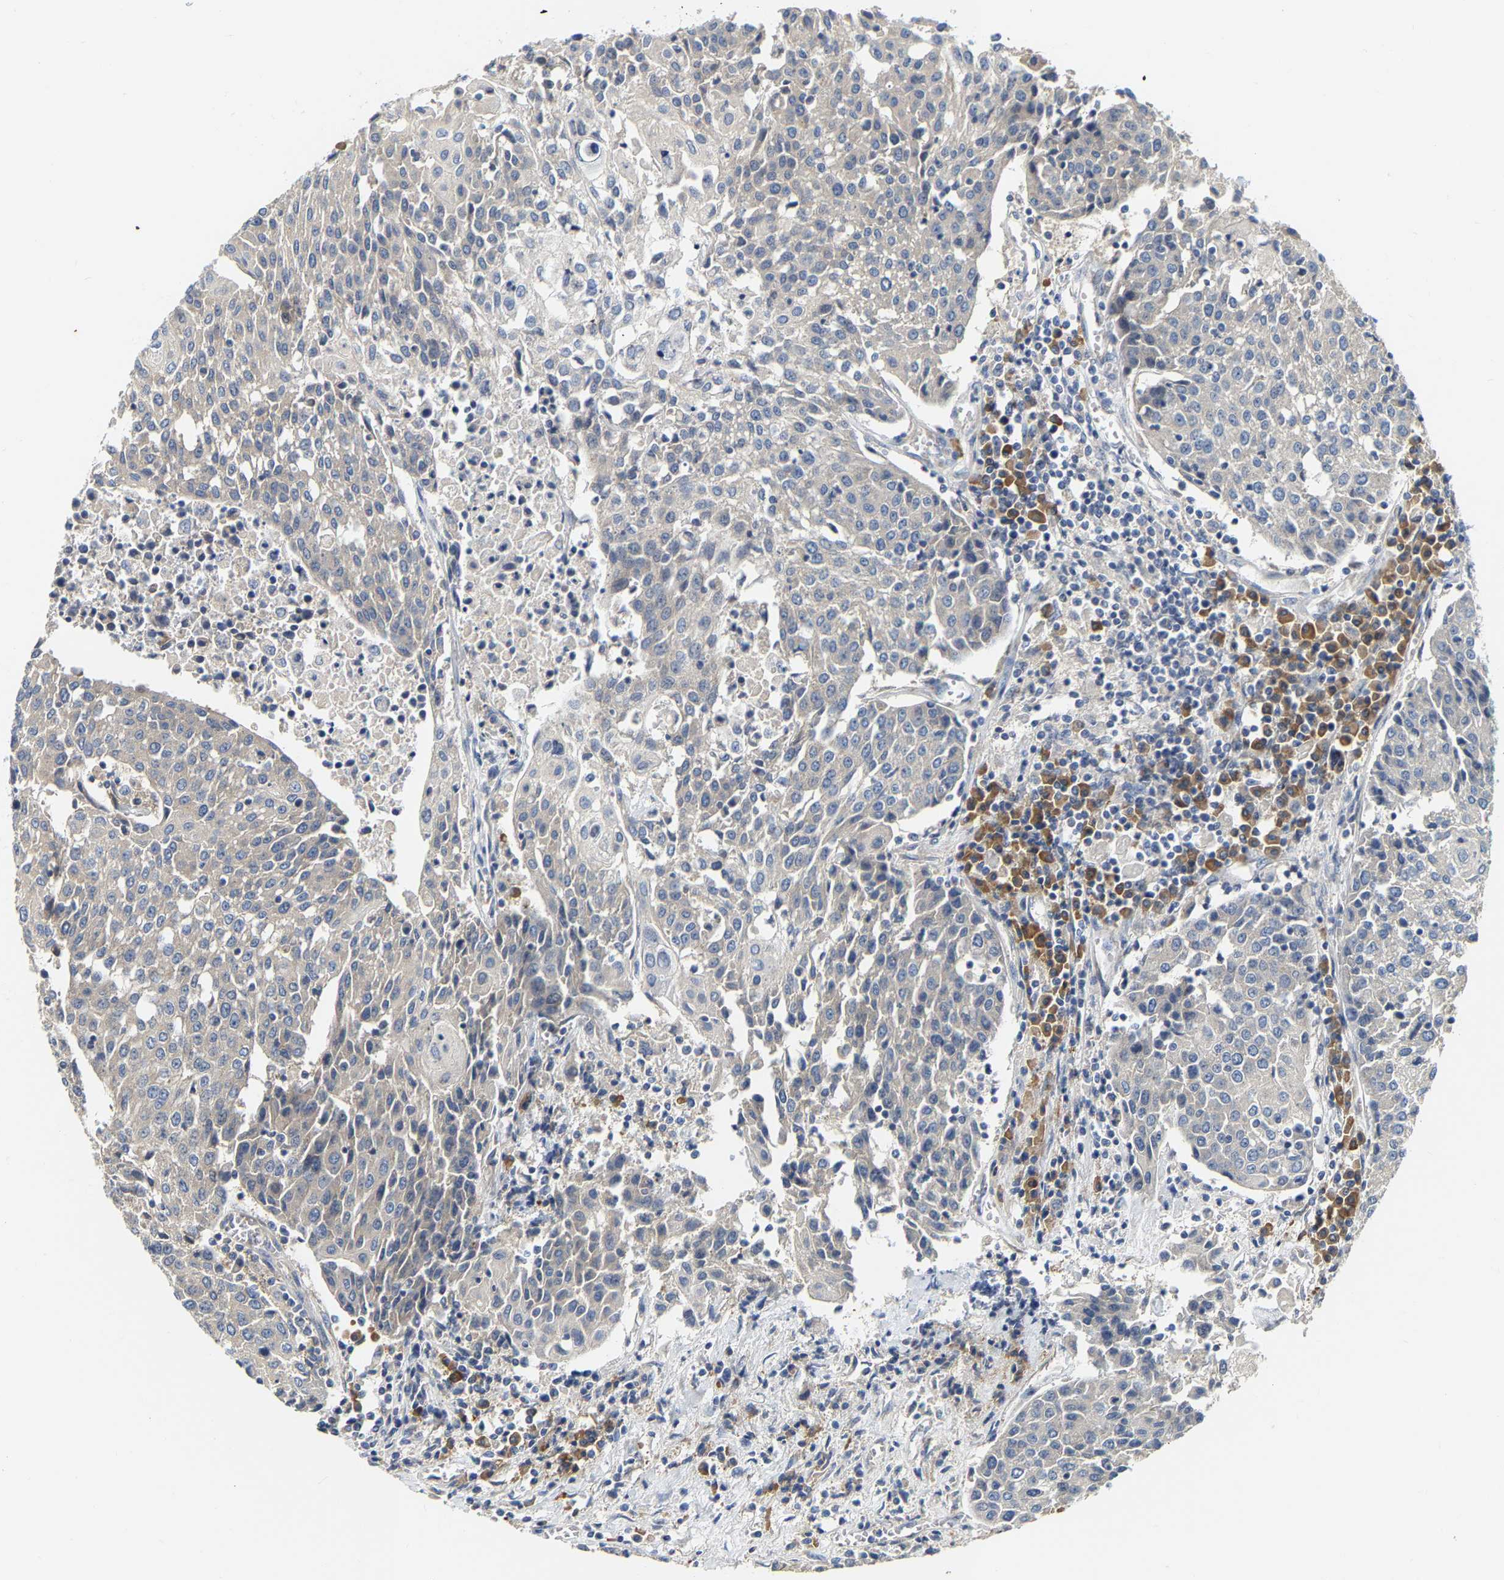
{"staining": {"intensity": "negative", "quantity": "none", "location": "none"}, "tissue": "urothelial cancer", "cell_type": "Tumor cells", "image_type": "cancer", "snomed": [{"axis": "morphology", "description": "Urothelial carcinoma, High grade"}, {"axis": "topography", "description": "Urinary bladder"}], "caption": "There is no significant expression in tumor cells of urothelial cancer.", "gene": "PCNT", "patient": {"sex": "female", "age": 85}}